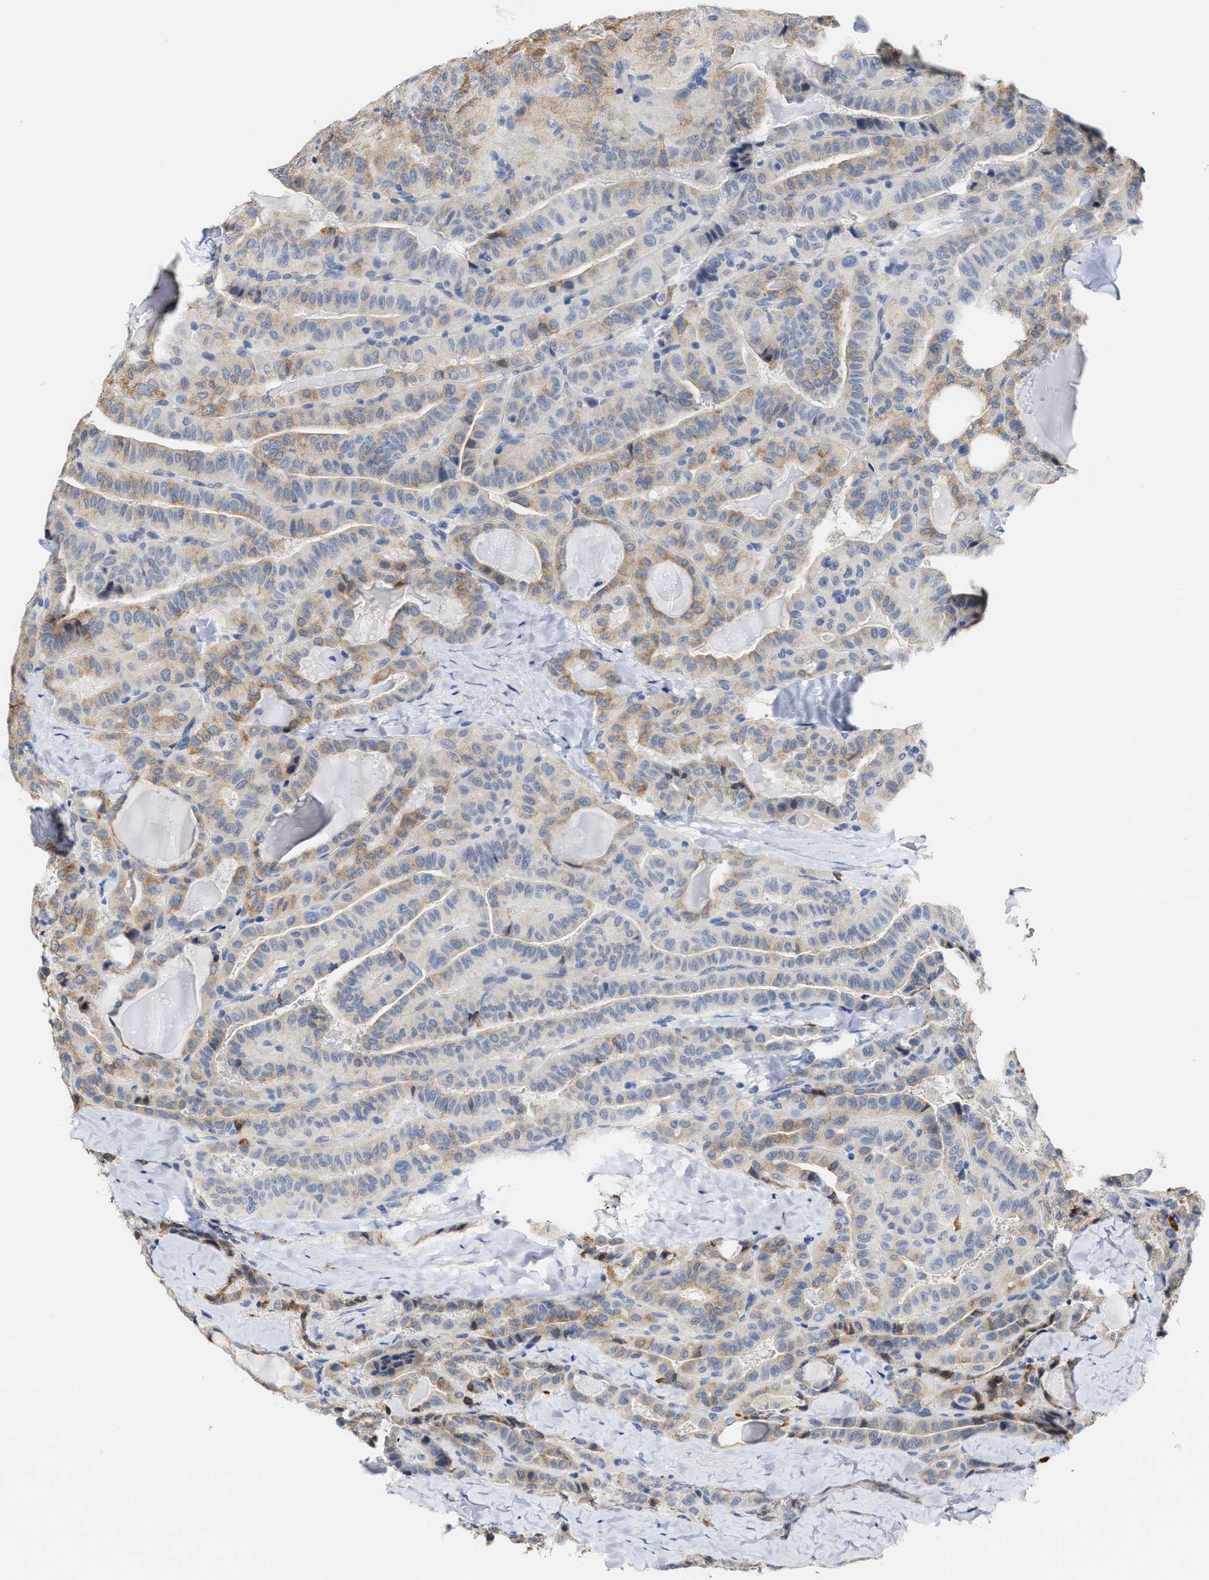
{"staining": {"intensity": "moderate", "quantity": "25%-75%", "location": "cytoplasmic/membranous"}, "tissue": "thyroid cancer", "cell_type": "Tumor cells", "image_type": "cancer", "snomed": [{"axis": "morphology", "description": "Papillary adenocarcinoma, NOS"}, {"axis": "topography", "description": "Thyroid gland"}], "caption": "Thyroid cancer was stained to show a protein in brown. There is medium levels of moderate cytoplasmic/membranous positivity in about 25%-75% of tumor cells.", "gene": "RYR2", "patient": {"sex": "male", "age": 77}}